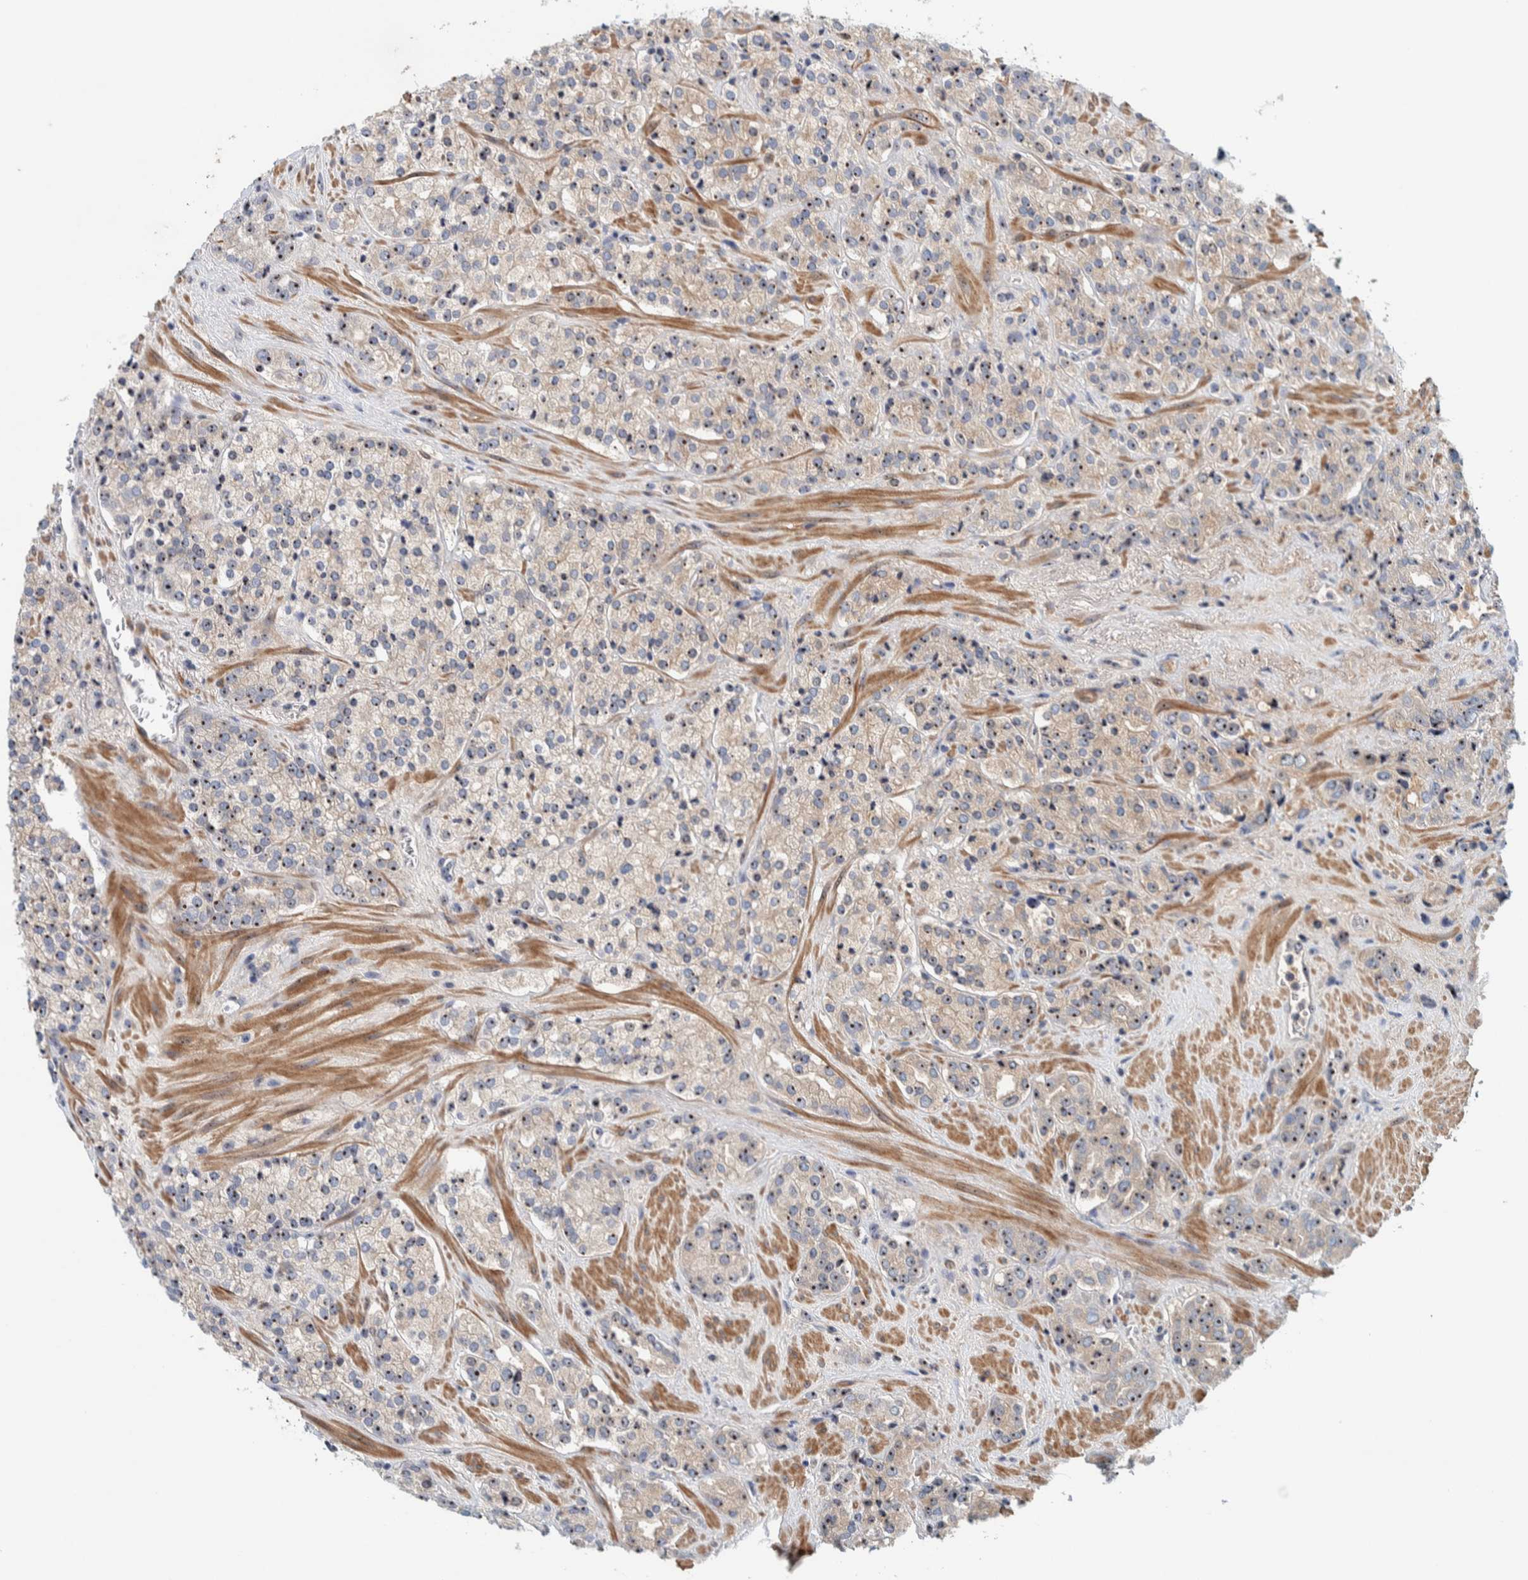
{"staining": {"intensity": "moderate", "quantity": ">75%", "location": "nuclear"}, "tissue": "prostate cancer", "cell_type": "Tumor cells", "image_type": "cancer", "snomed": [{"axis": "morphology", "description": "Adenocarcinoma, High grade"}, {"axis": "topography", "description": "Prostate"}], "caption": "About >75% of tumor cells in human prostate cancer (adenocarcinoma (high-grade)) demonstrate moderate nuclear protein positivity as visualized by brown immunohistochemical staining.", "gene": "NOL11", "patient": {"sex": "male", "age": 71}}